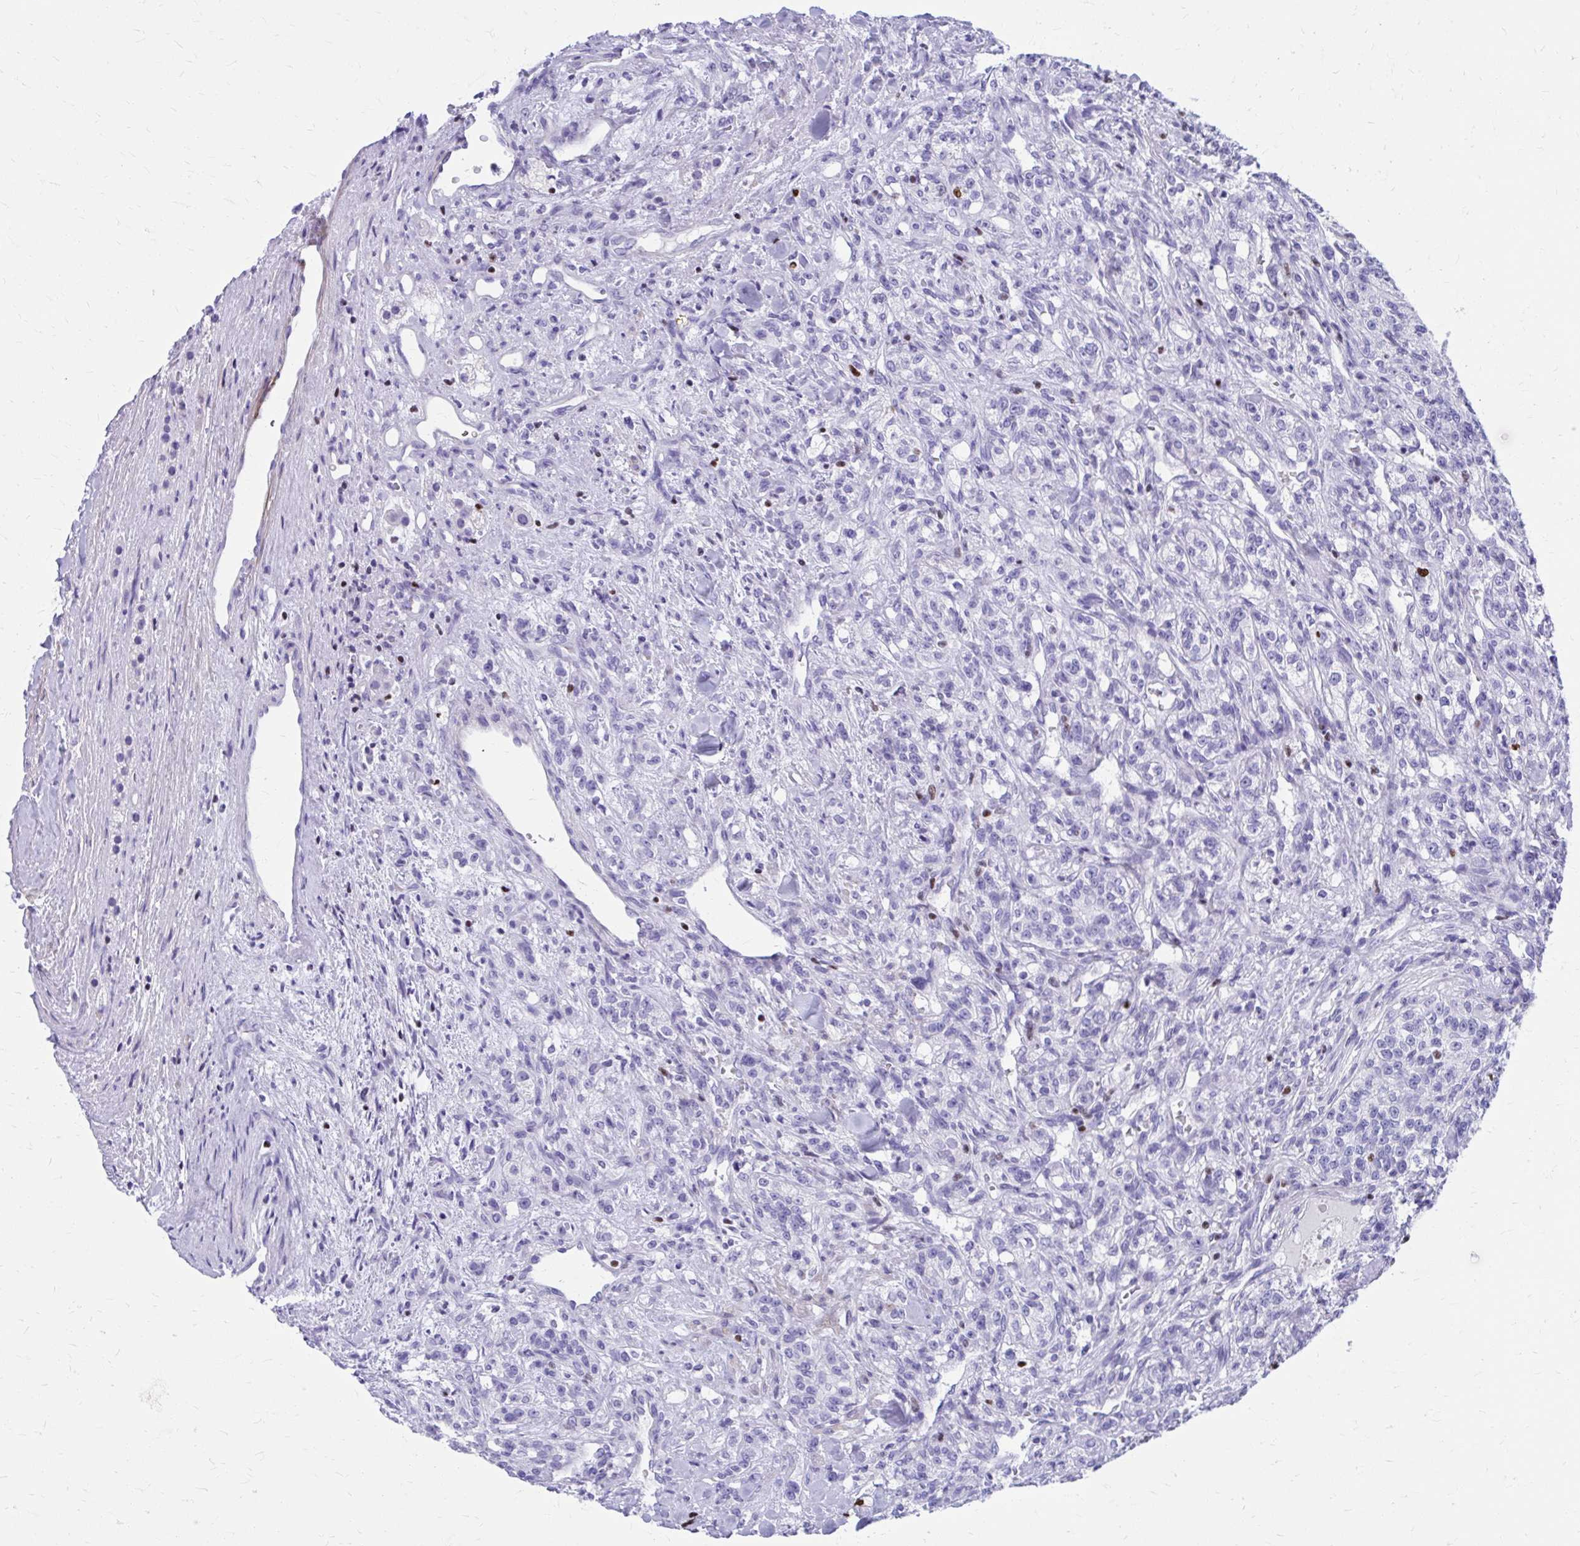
{"staining": {"intensity": "negative", "quantity": "none", "location": "none"}, "tissue": "renal cancer", "cell_type": "Tumor cells", "image_type": "cancer", "snomed": [{"axis": "morphology", "description": "Adenocarcinoma, NOS"}, {"axis": "topography", "description": "Kidney"}], "caption": "Human adenocarcinoma (renal) stained for a protein using immunohistochemistry reveals no positivity in tumor cells.", "gene": "RUNX3", "patient": {"sex": "female", "age": 63}}